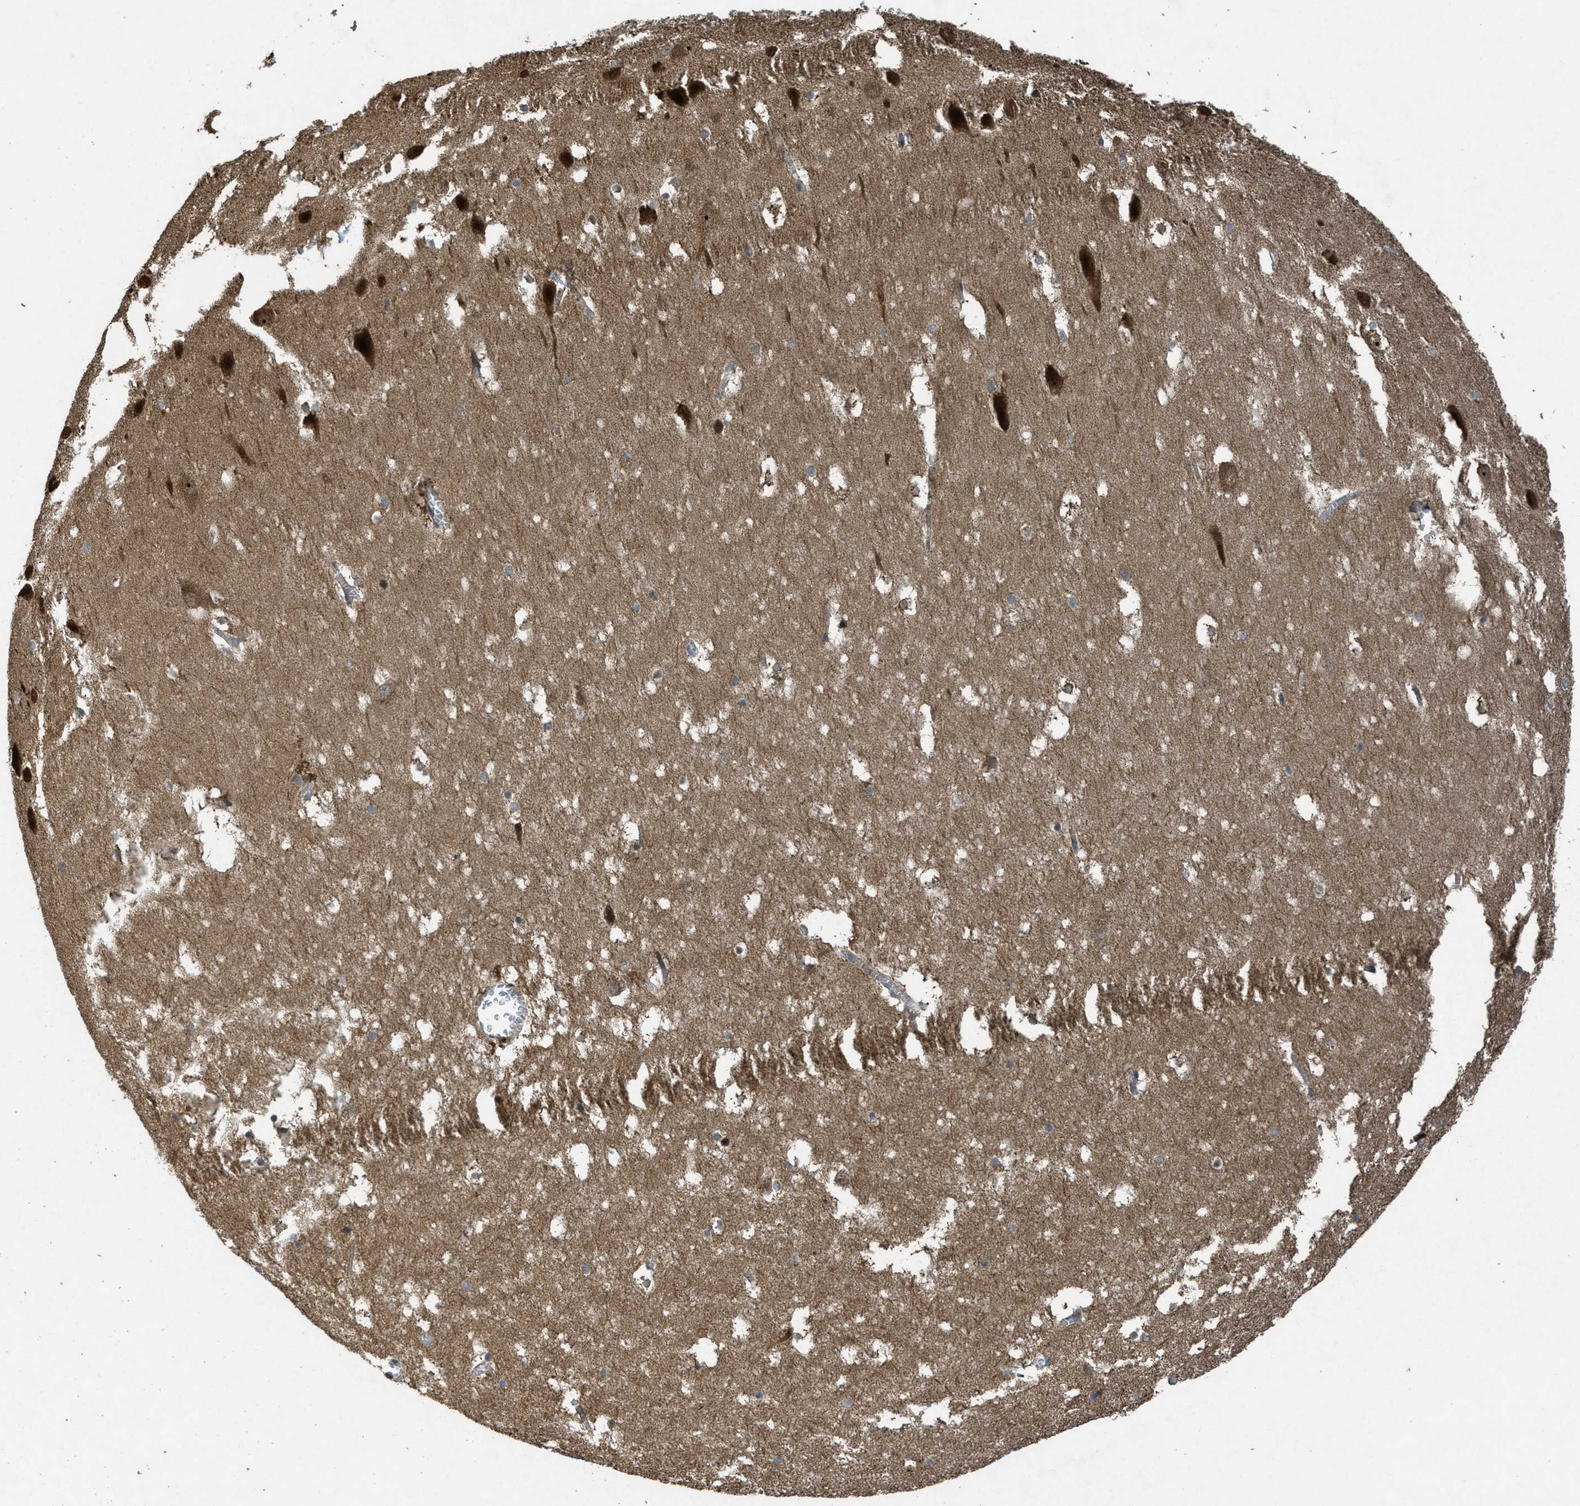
{"staining": {"intensity": "moderate", "quantity": ">75%", "location": "cytoplasmic/membranous"}, "tissue": "hippocampus", "cell_type": "Glial cells", "image_type": "normal", "snomed": [{"axis": "morphology", "description": "Normal tissue, NOS"}, {"axis": "topography", "description": "Hippocampus"}], "caption": "Benign hippocampus demonstrates moderate cytoplasmic/membranous positivity in approximately >75% of glial cells.", "gene": "PPP1R15A", "patient": {"sex": "male", "age": 45}}